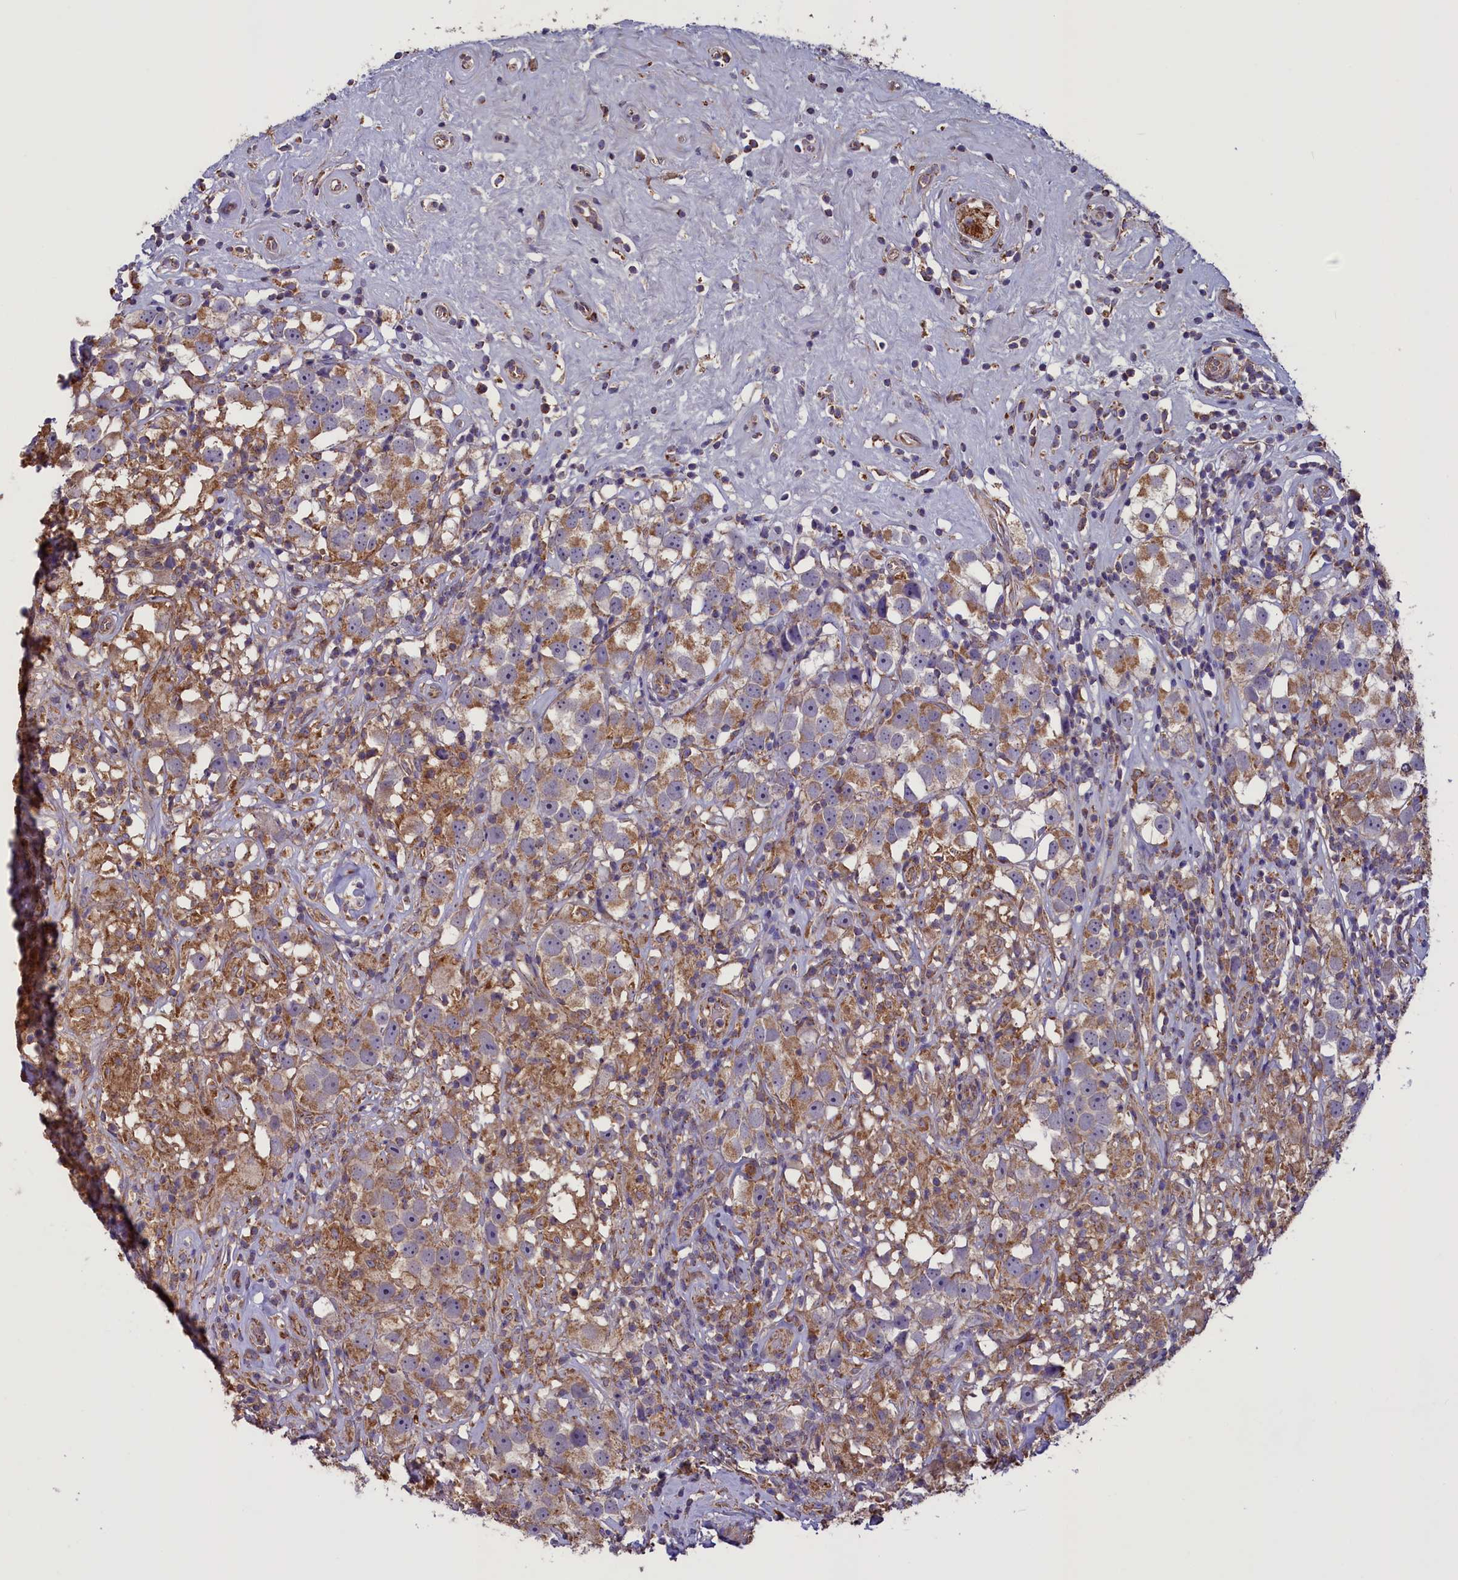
{"staining": {"intensity": "moderate", "quantity": "25%-75%", "location": "cytoplasmic/membranous"}, "tissue": "testis cancer", "cell_type": "Tumor cells", "image_type": "cancer", "snomed": [{"axis": "morphology", "description": "Seminoma, NOS"}, {"axis": "topography", "description": "Testis"}], "caption": "Seminoma (testis) stained for a protein demonstrates moderate cytoplasmic/membranous positivity in tumor cells.", "gene": "ACAD8", "patient": {"sex": "male", "age": 49}}